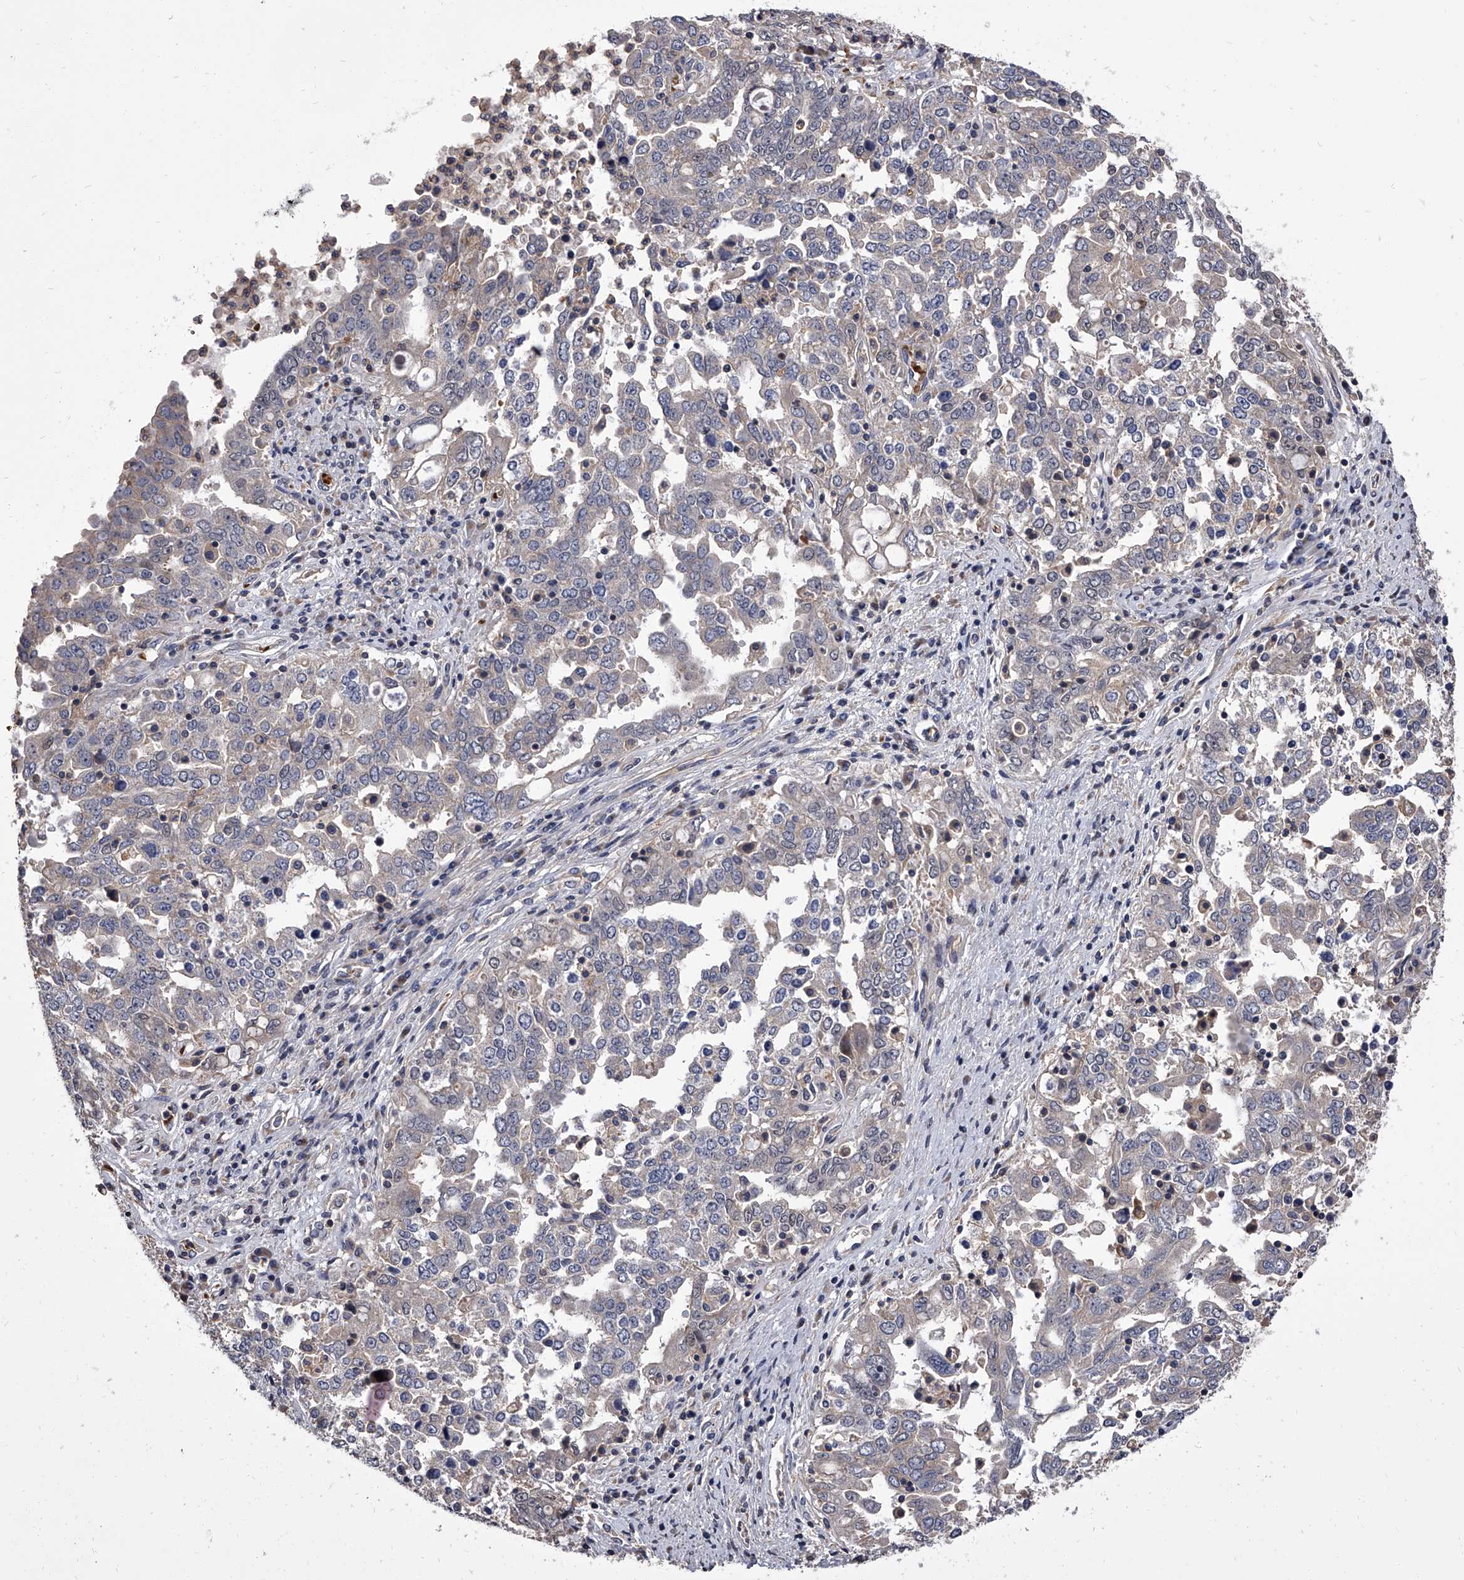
{"staining": {"intensity": "weak", "quantity": "<25%", "location": "cytoplasmic/membranous"}, "tissue": "ovarian cancer", "cell_type": "Tumor cells", "image_type": "cancer", "snomed": [{"axis": "morphology", "description": "Carcinoma, endometroid"}, {"axis": "topography", "description": "Ovary"}], "caption": "Protein analysis of ovarian cancer exhibits no significant positivity in tumor cells.", "gene": "STK36", "patient": {"sex": "female", "age": 62}}